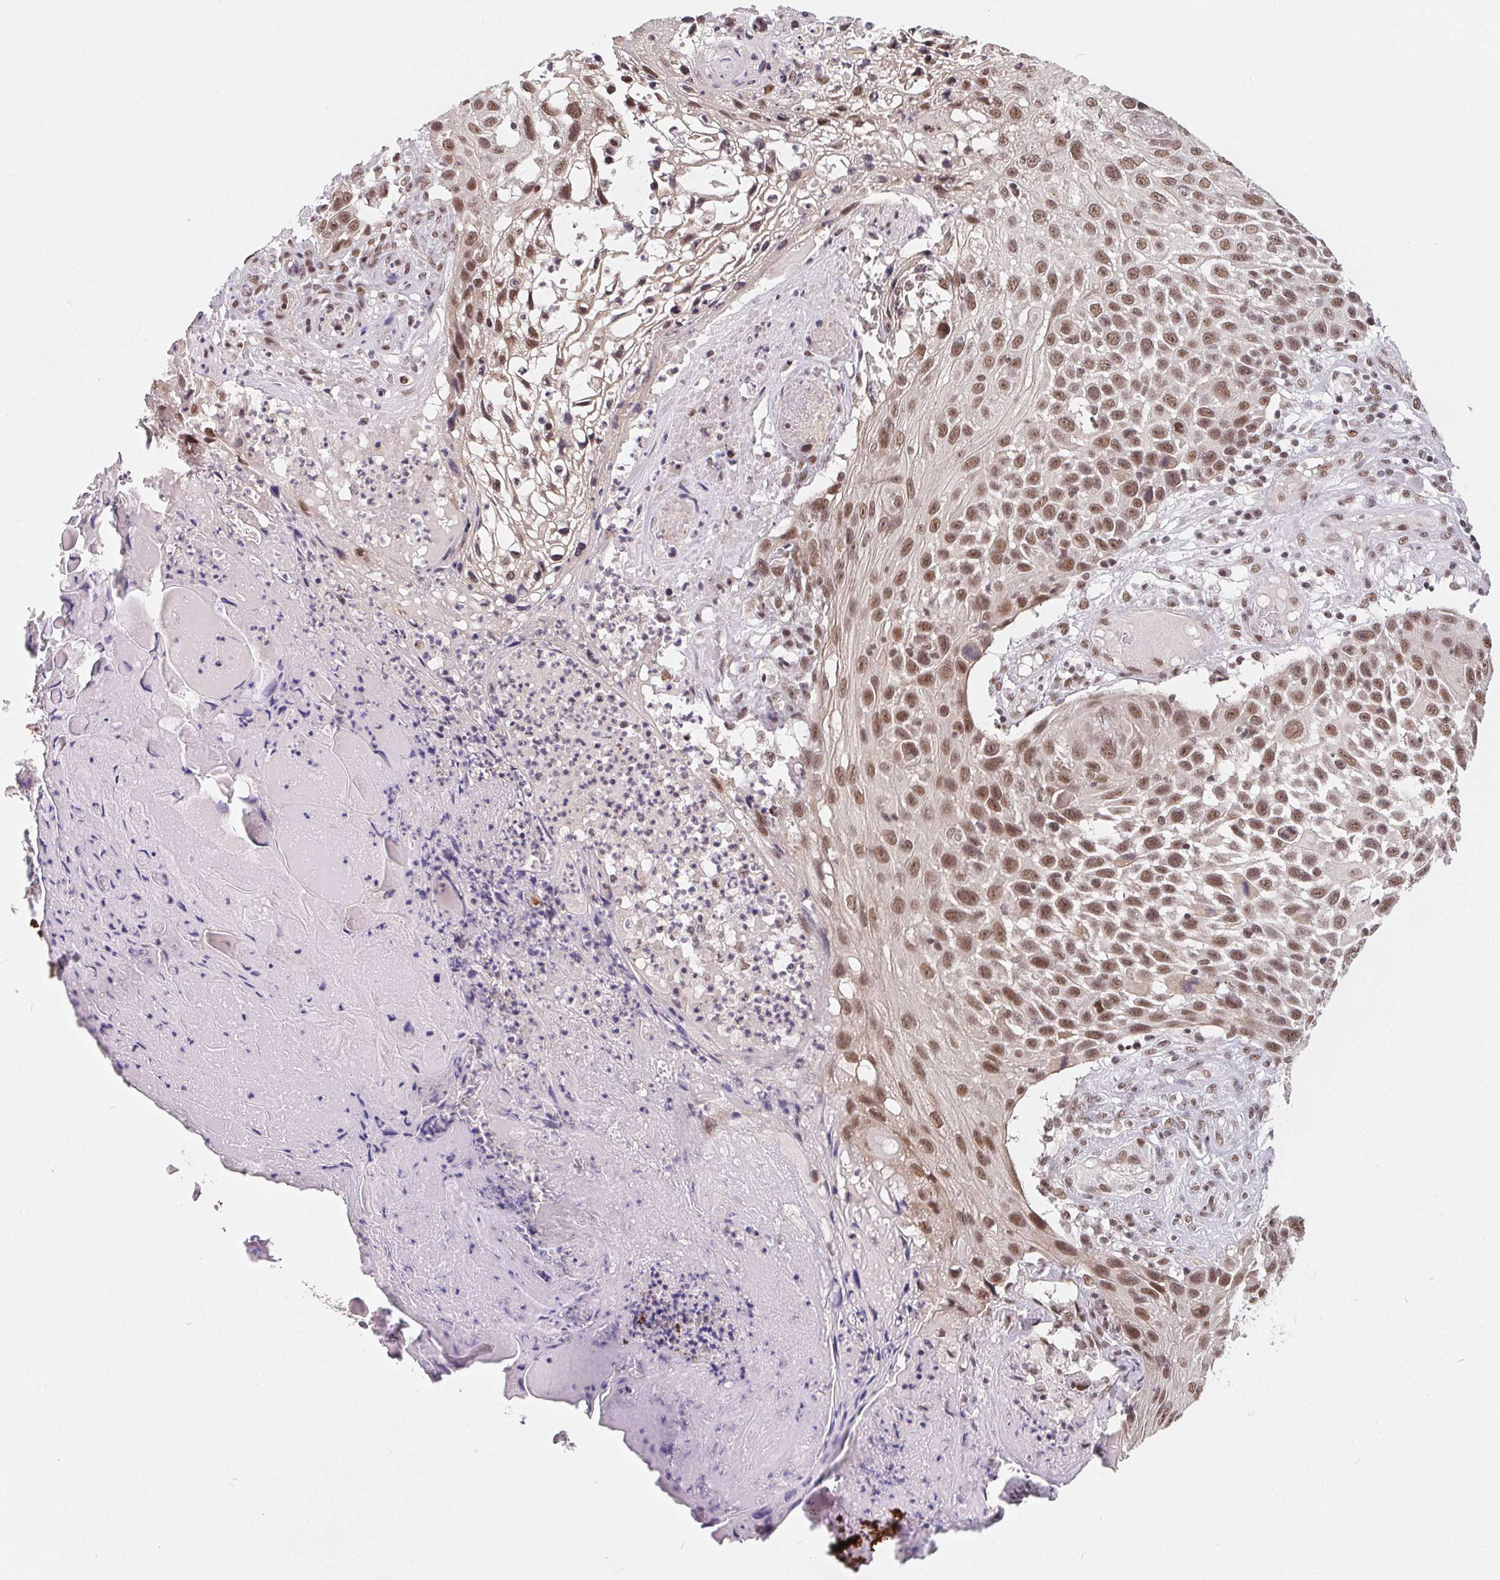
{"staining": {"intensity": "moderate", "quantity": ">75%", "location": "nuclear"}, "tissue": "skin cancer", "cell_type": "Tumor cells", "image_type": "cancer", "snomed": [{"axis": "morphology", "description": "Squamous cell carcinoma, NOS"}, {"axis": "topography", "description": "Skin"}], "caption": "Protein staining reveals moderate nuclear staining in approximately >75% of tumor cells in skin cancer (squamous cell carcinoma).", "gene": "TCERG1", "patient": {"sex": "male", "age": 92}}